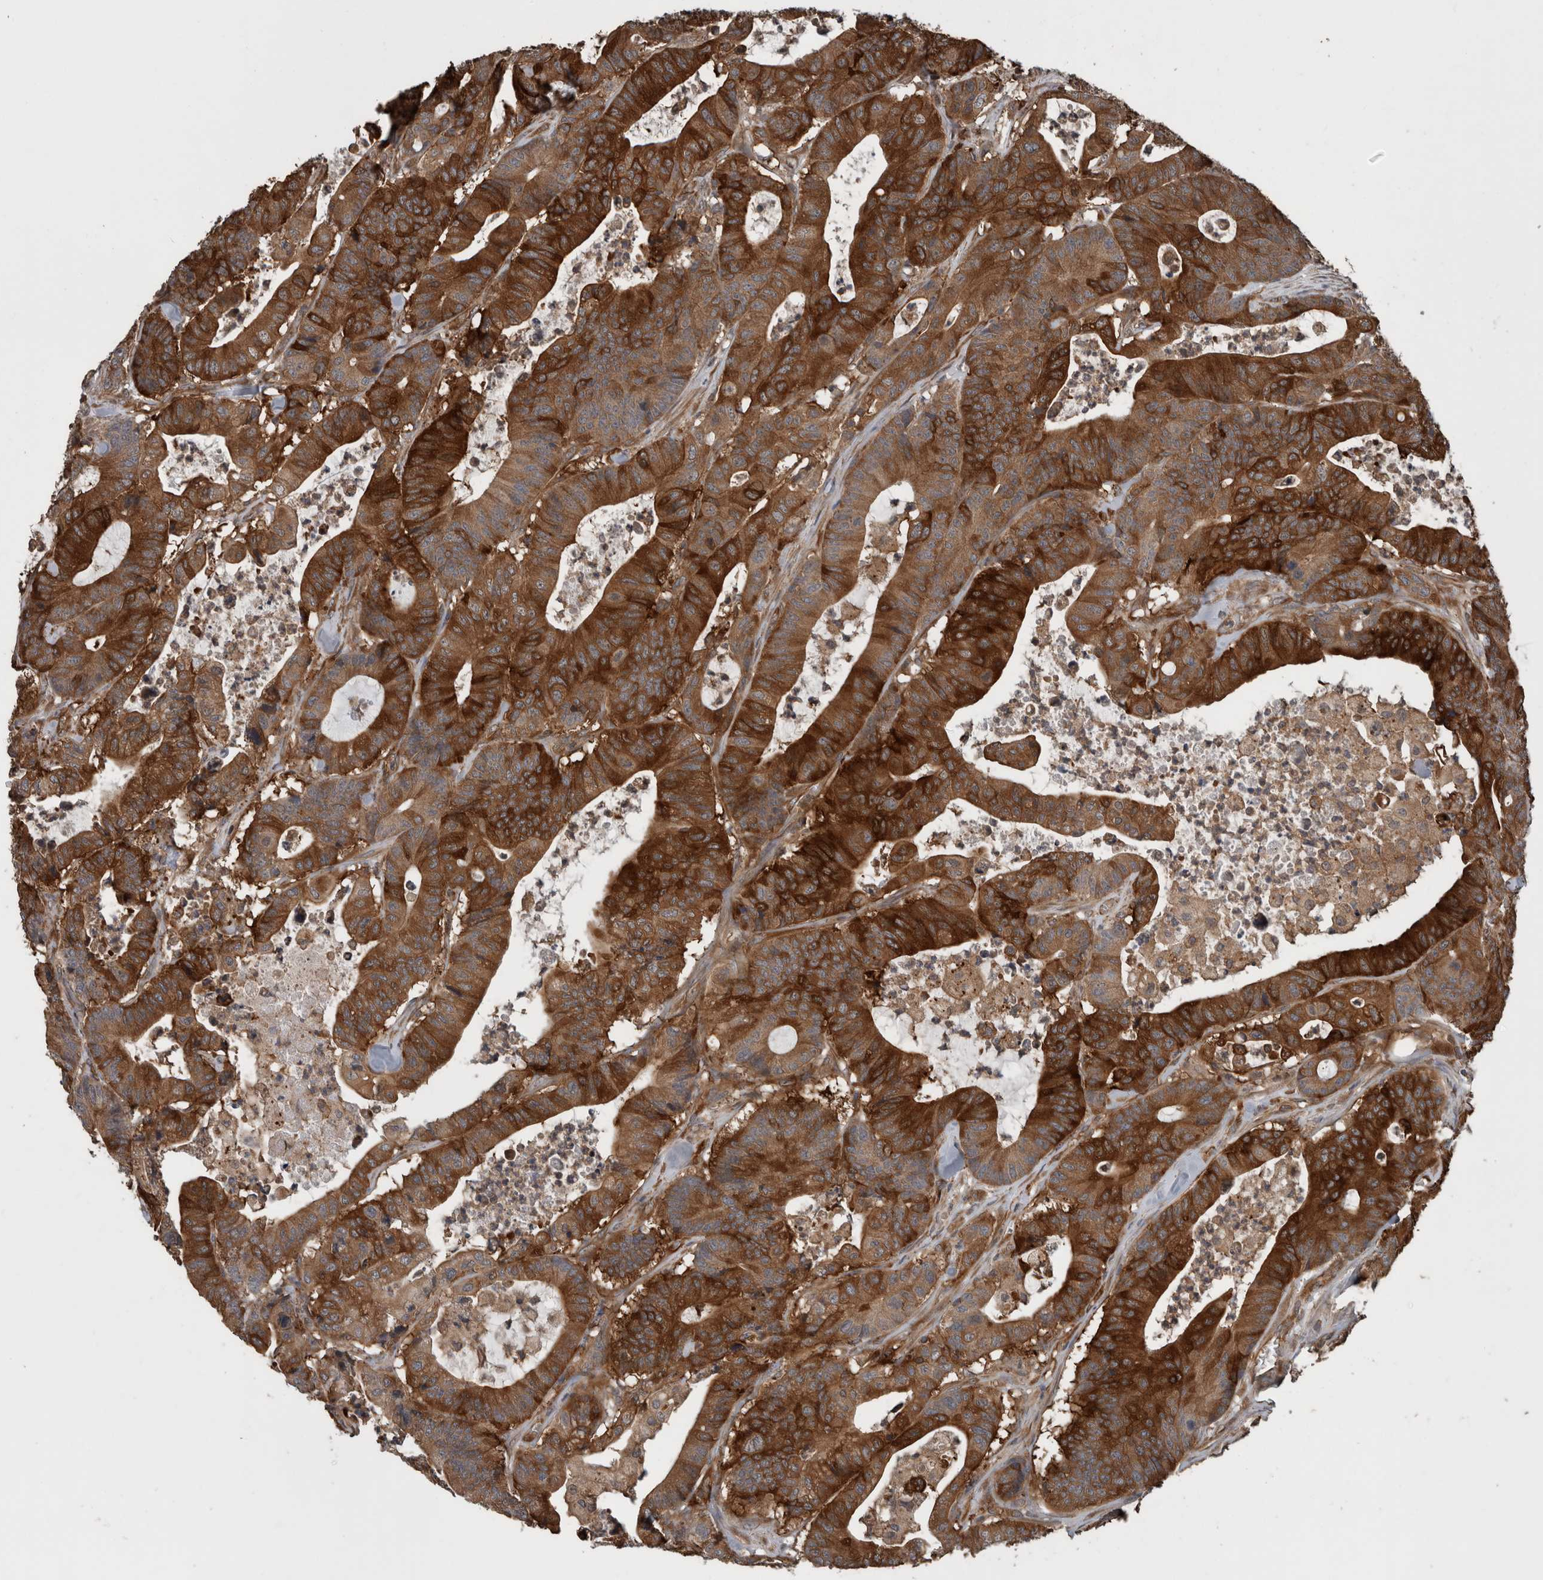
{"staining": {"intensity": "strong", "quantity": ">75%", "location": "cytoplasmic/membranous"}, "tissue": "colorectal cancer", "cell_type": "Tumor cells", "image_type": "cancer", "snomed": [{"axis": "morphology", "description": "Adenocarcinoma, NOS"}, {"axis": "topography", "description": "Colon"}], "caption": "IHC of human colorectal cancer (adenocarcinoma) demonstrates high levels of strong cytoplasmic/membranous positivity in about >75% of tumor cells.", "gene": "RIOK3", "patient": {"sex": "female", "age": 84}}